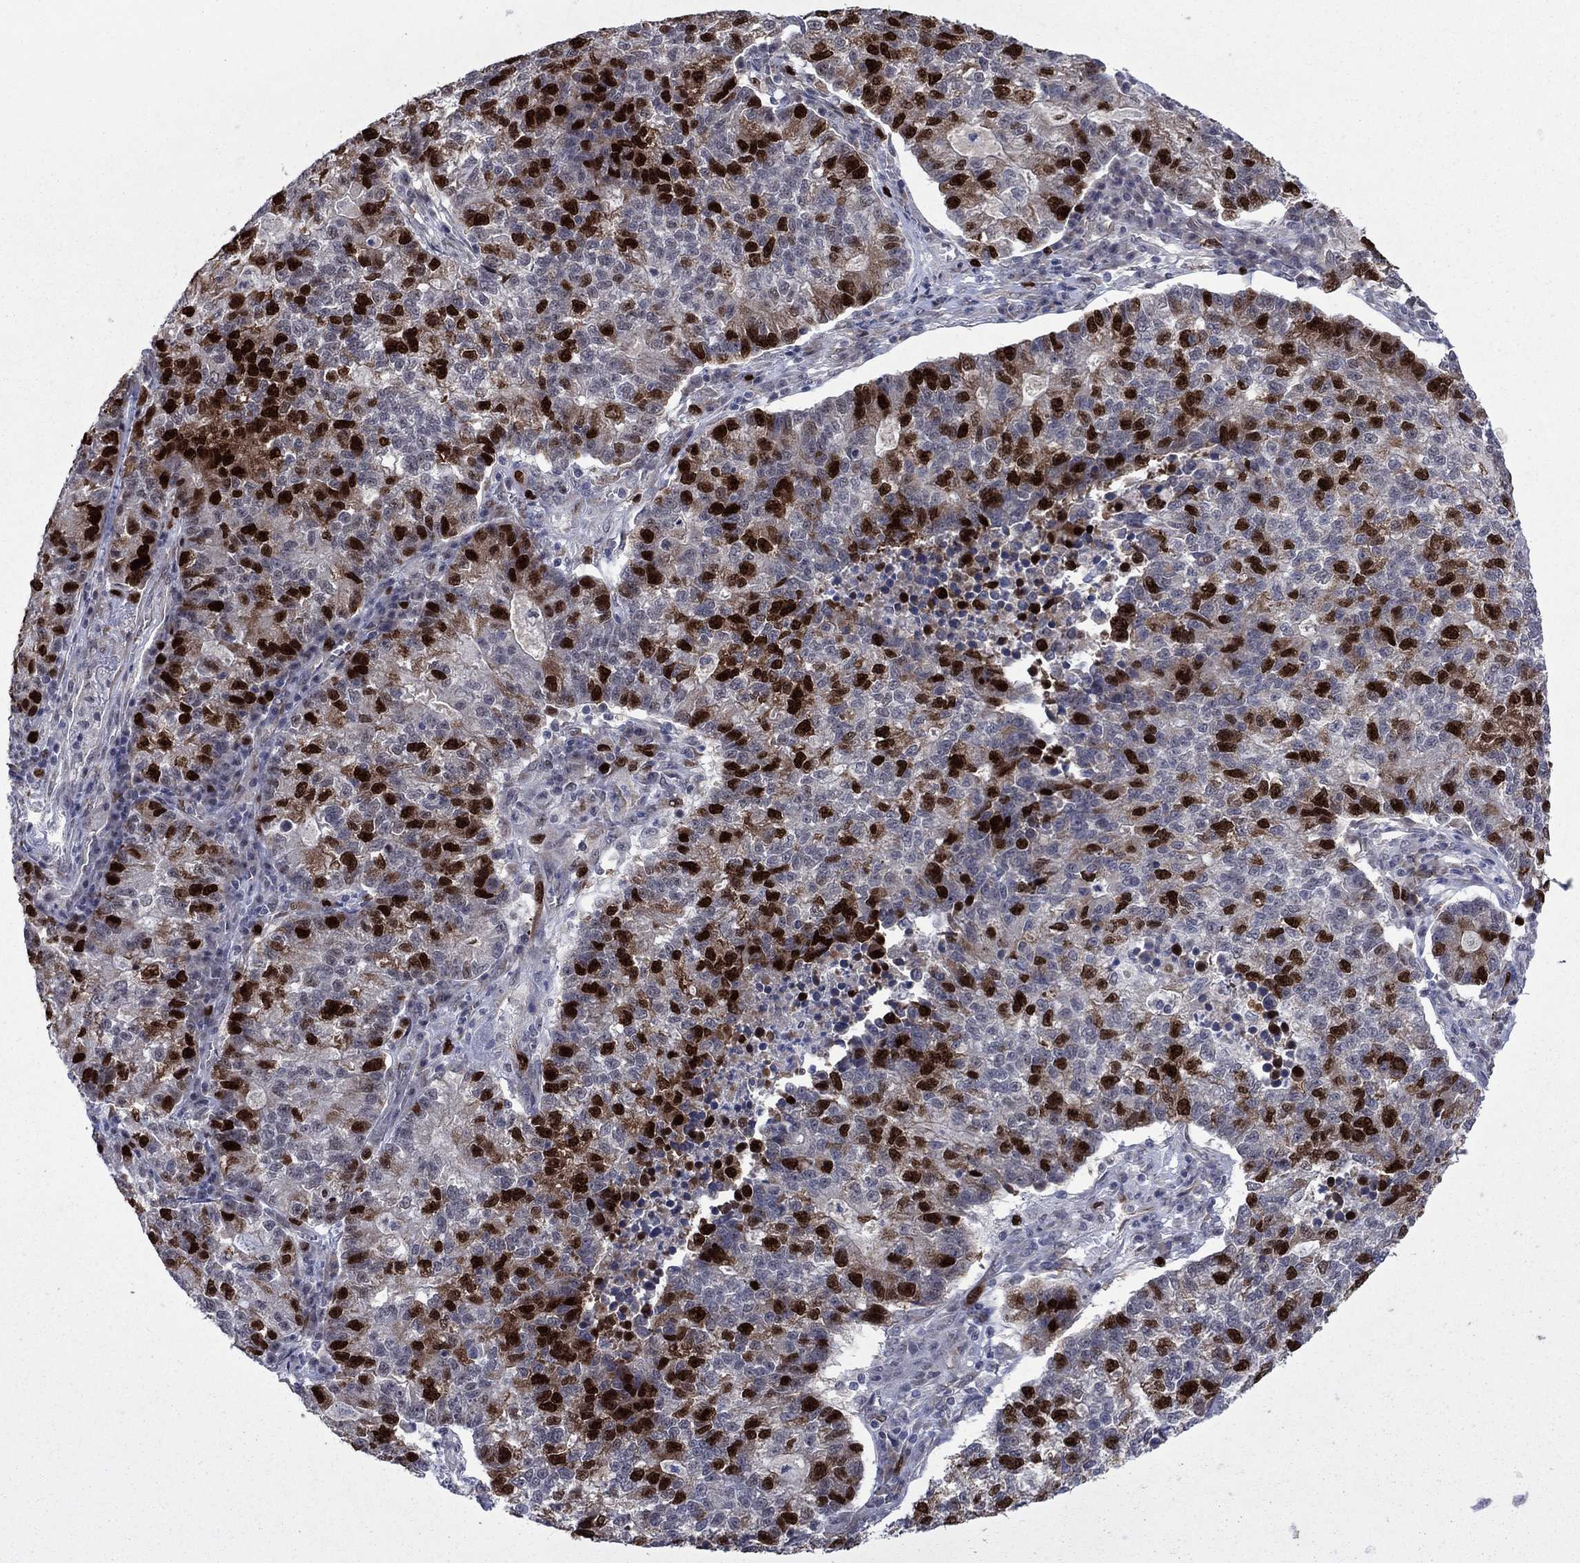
{"staining": {"intensity": "strong", "quantity": "25%-75%", "location": "nuclear"}, "tissue": "lung cancer", "cell_type": "Tumor cells", "image_type": "cancer", "snomed": [{"axis": "morphology", "description": "Adenocarcinoma, NOS"}, {"axis": "topography", "description": "Lung"}], "caption": "DAB immunohistochemical staining of lung cancer shows strong nuclear protein expression in about 25%-75% of tumor cells.", "gene": "CDCA5", "patient": {"sex": "male", "age": 57}}